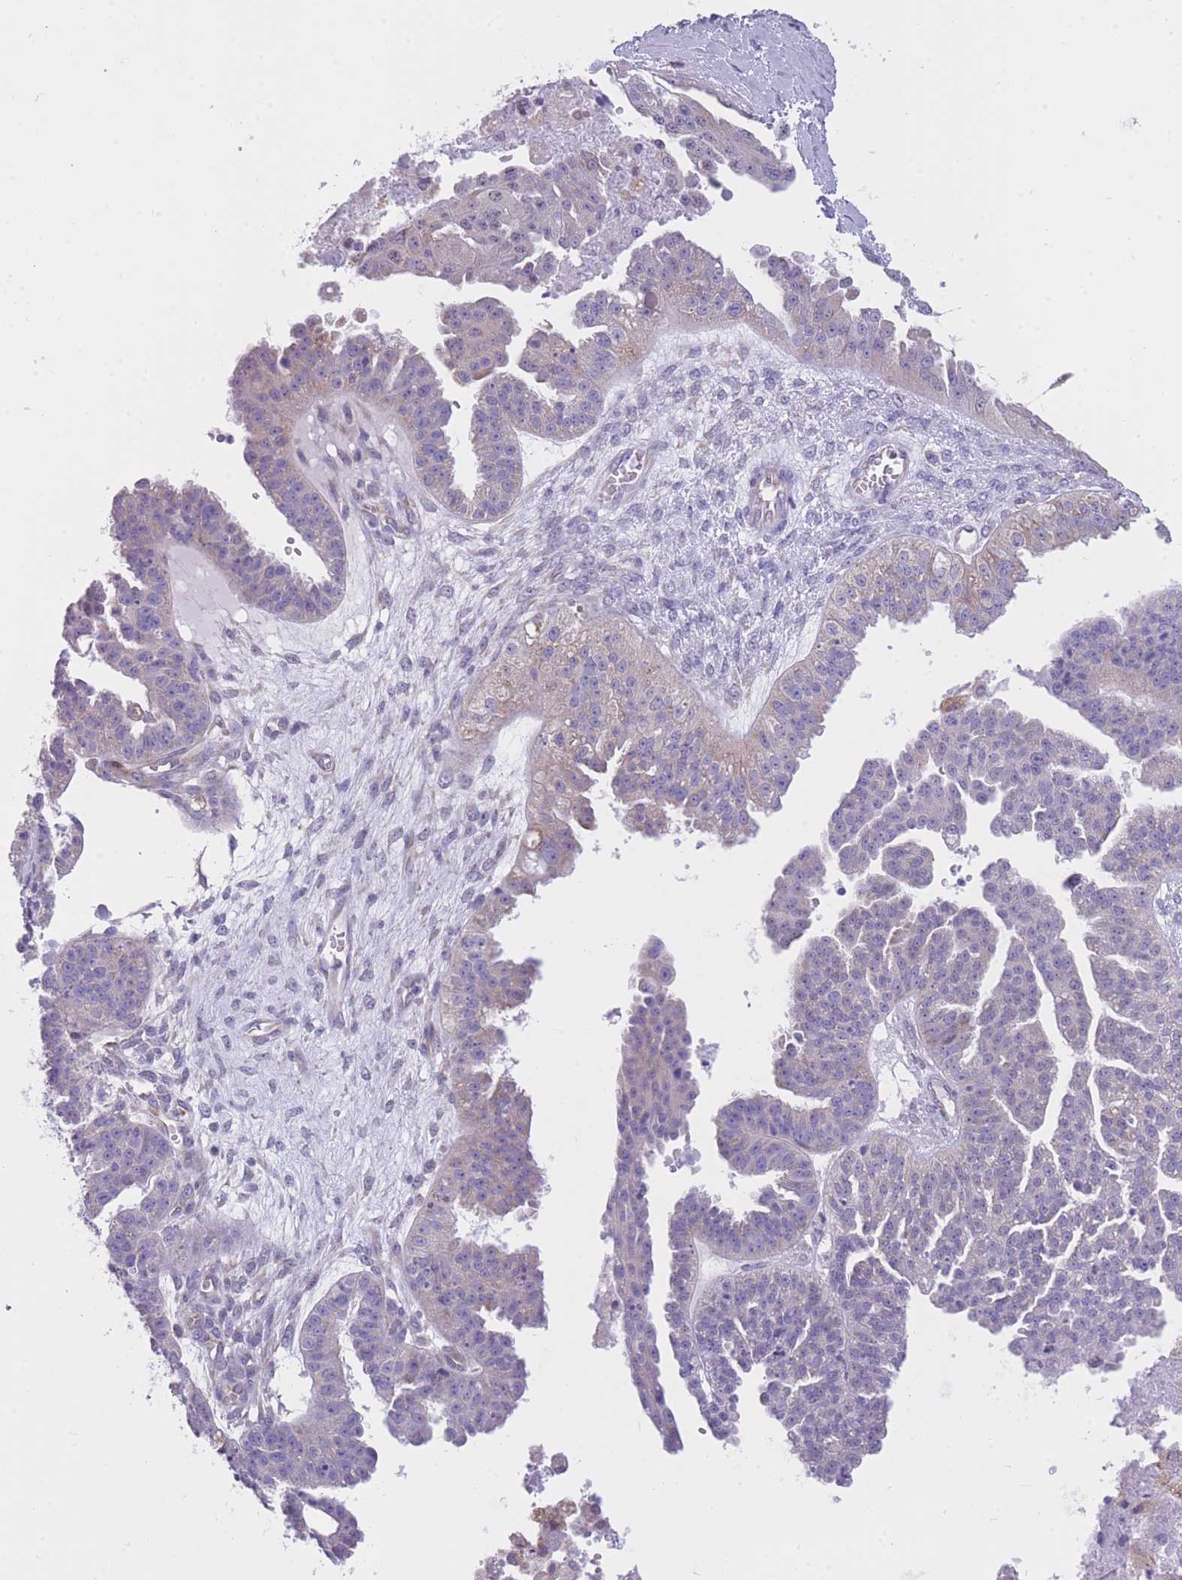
{"staining": {"intensity": "negative", "quantity": "none", "location": "none"}, "tissue": "ovarian cancer", "cell_type": "Tumor cells", "image_type": "cancer", "snomed": [{"axis": "morphology", "description": "Cystadenocarcinoma, serous, NOS"}, {"axis": "topography", "description": "Ovary"}], "caption": "This is a image of immunohistochemistry (IHC) staining of serous cystadenocarcinoma (ovarian), which shows no positivity in tumor cells.", "gene": "ZNF662", "patient": {"sex": "female", "age": 58}}